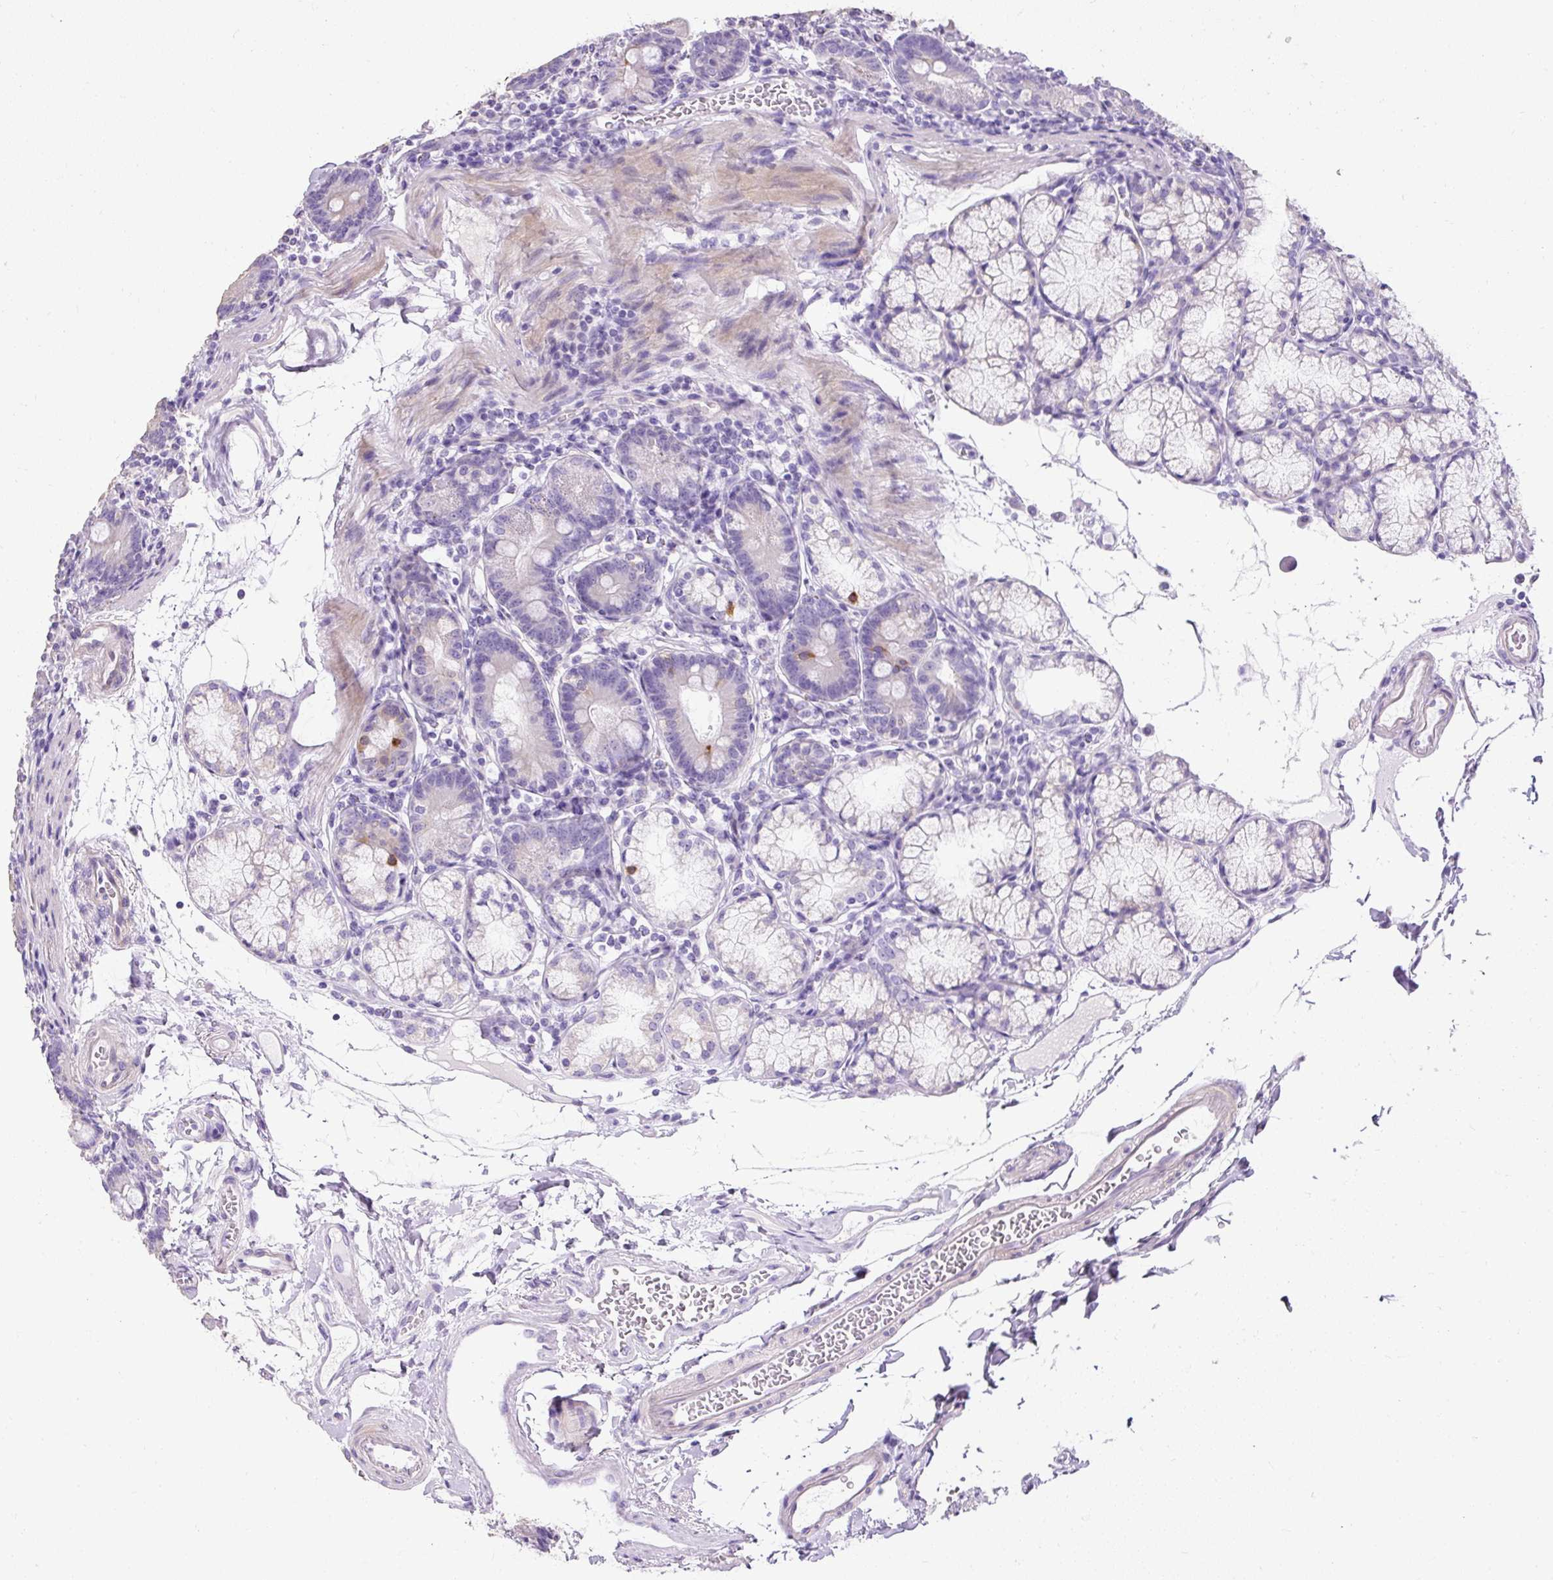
{"staining": {"intensity": "negative", "quantity": "none", "location": "none"}, "tissue": "duodenum", "cell_type": "Glandular cells", "image_type": "normal", "snomed": [{"axis": "morphology", "description": "Normal tissue, NOS"}, {"axis": "topography", "description": "Duodenum"}], "caption": "Immunohistochemistry (IHC) micrograph of normal duodenum: human duodenum stained with DAB (3,3'-diaminobenzidine) shows no significant protein expression in glandular cells.", "gene": "C2CD4C", "patient": {"sex": "female", "age": 67}}